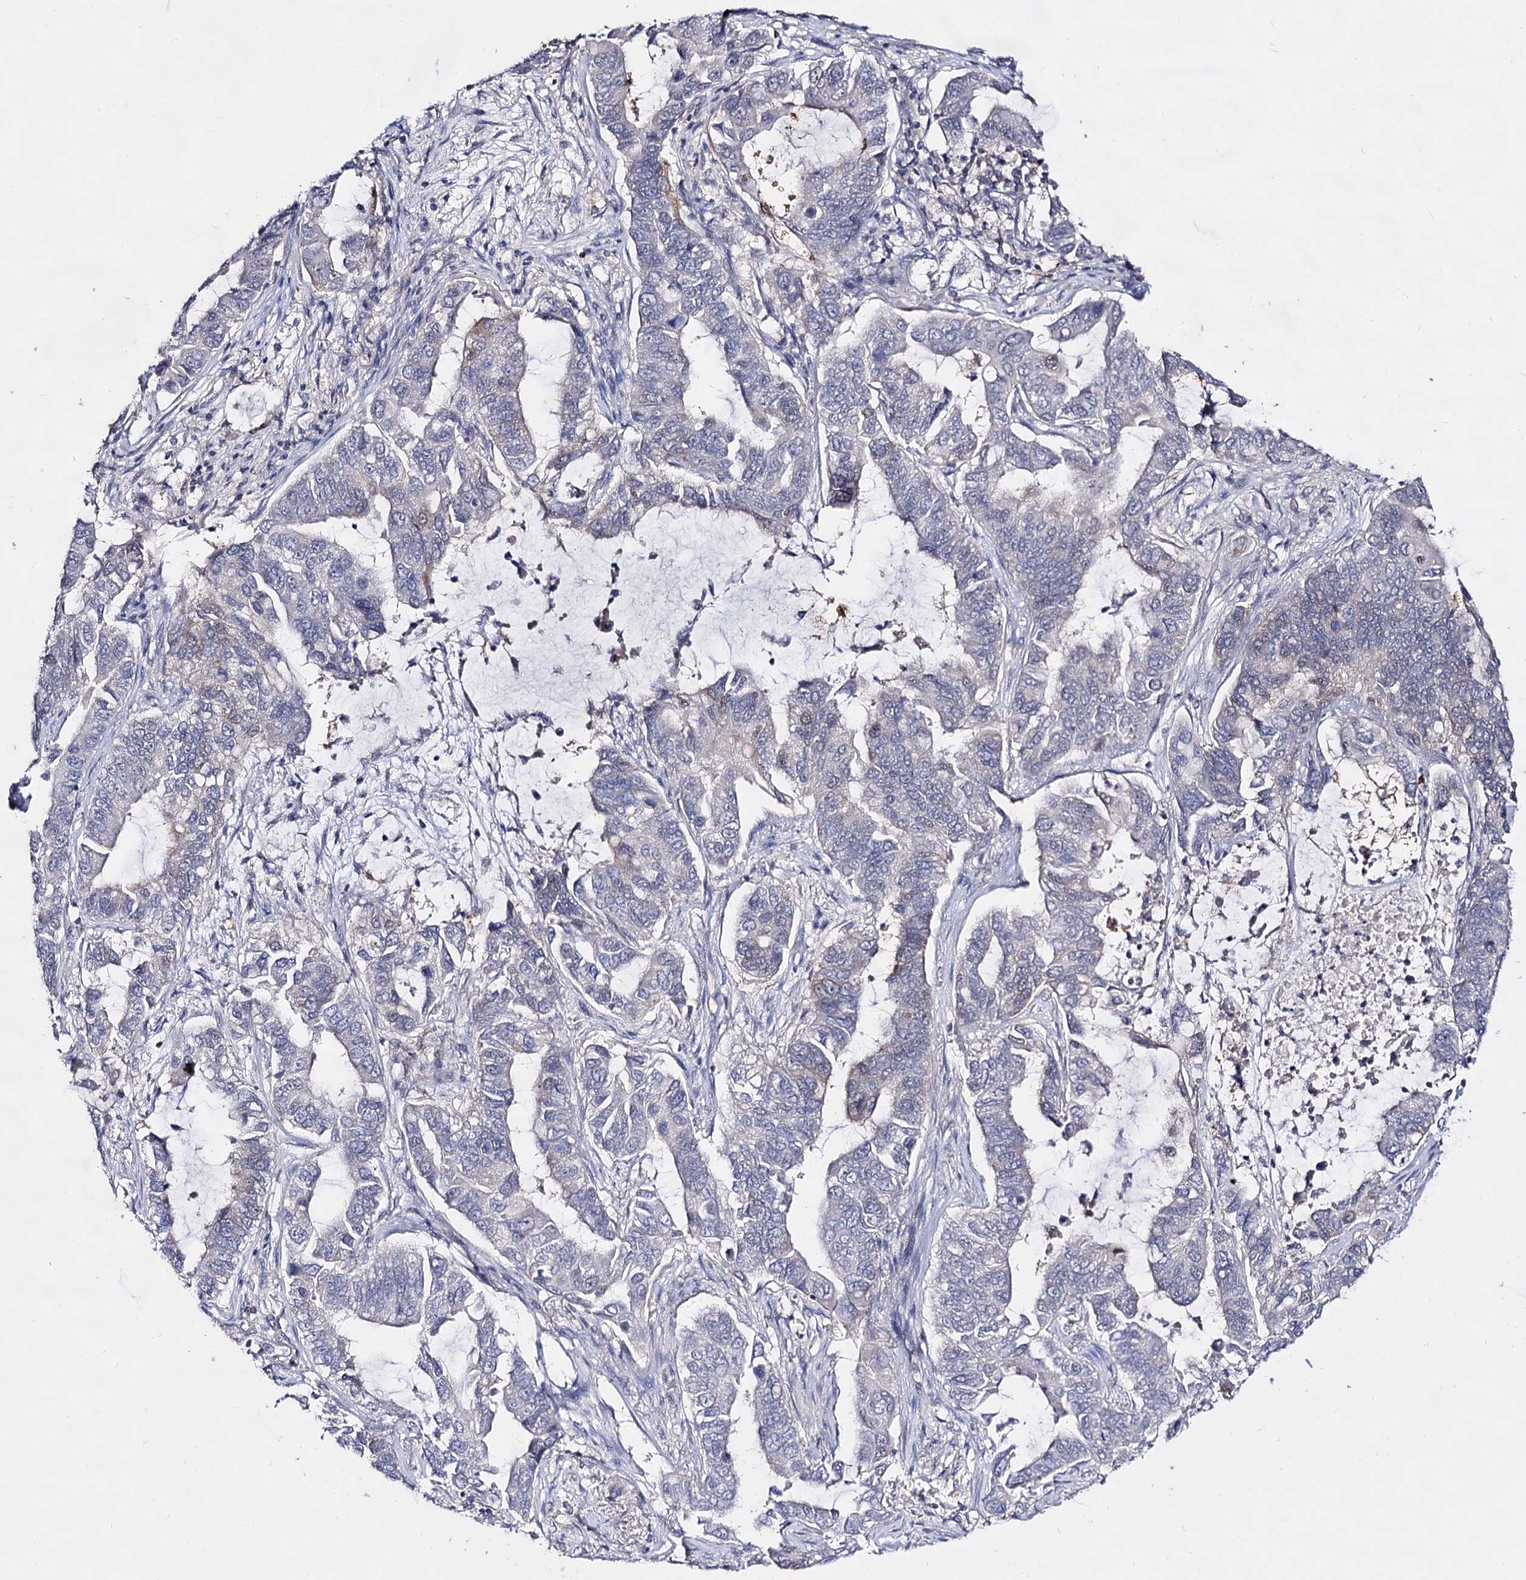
{"staining": {"intensity": "negative", "quantity": "none", "location": "none"}, "tissue": "lung cancer", "cell_type": "Tumor cells", "image_type": "cancer", "snomed": [{"axis": "morphology", "description": "Adenocarcinoma, NOS"}, {"axis": "topography", "description": "Lung"}], "caption": "Tumor cells are negative for protein expression in human lung adenocarcinoma.", "gene": "ARFIP2", "patient": {"sex": "male", "age": 64}}